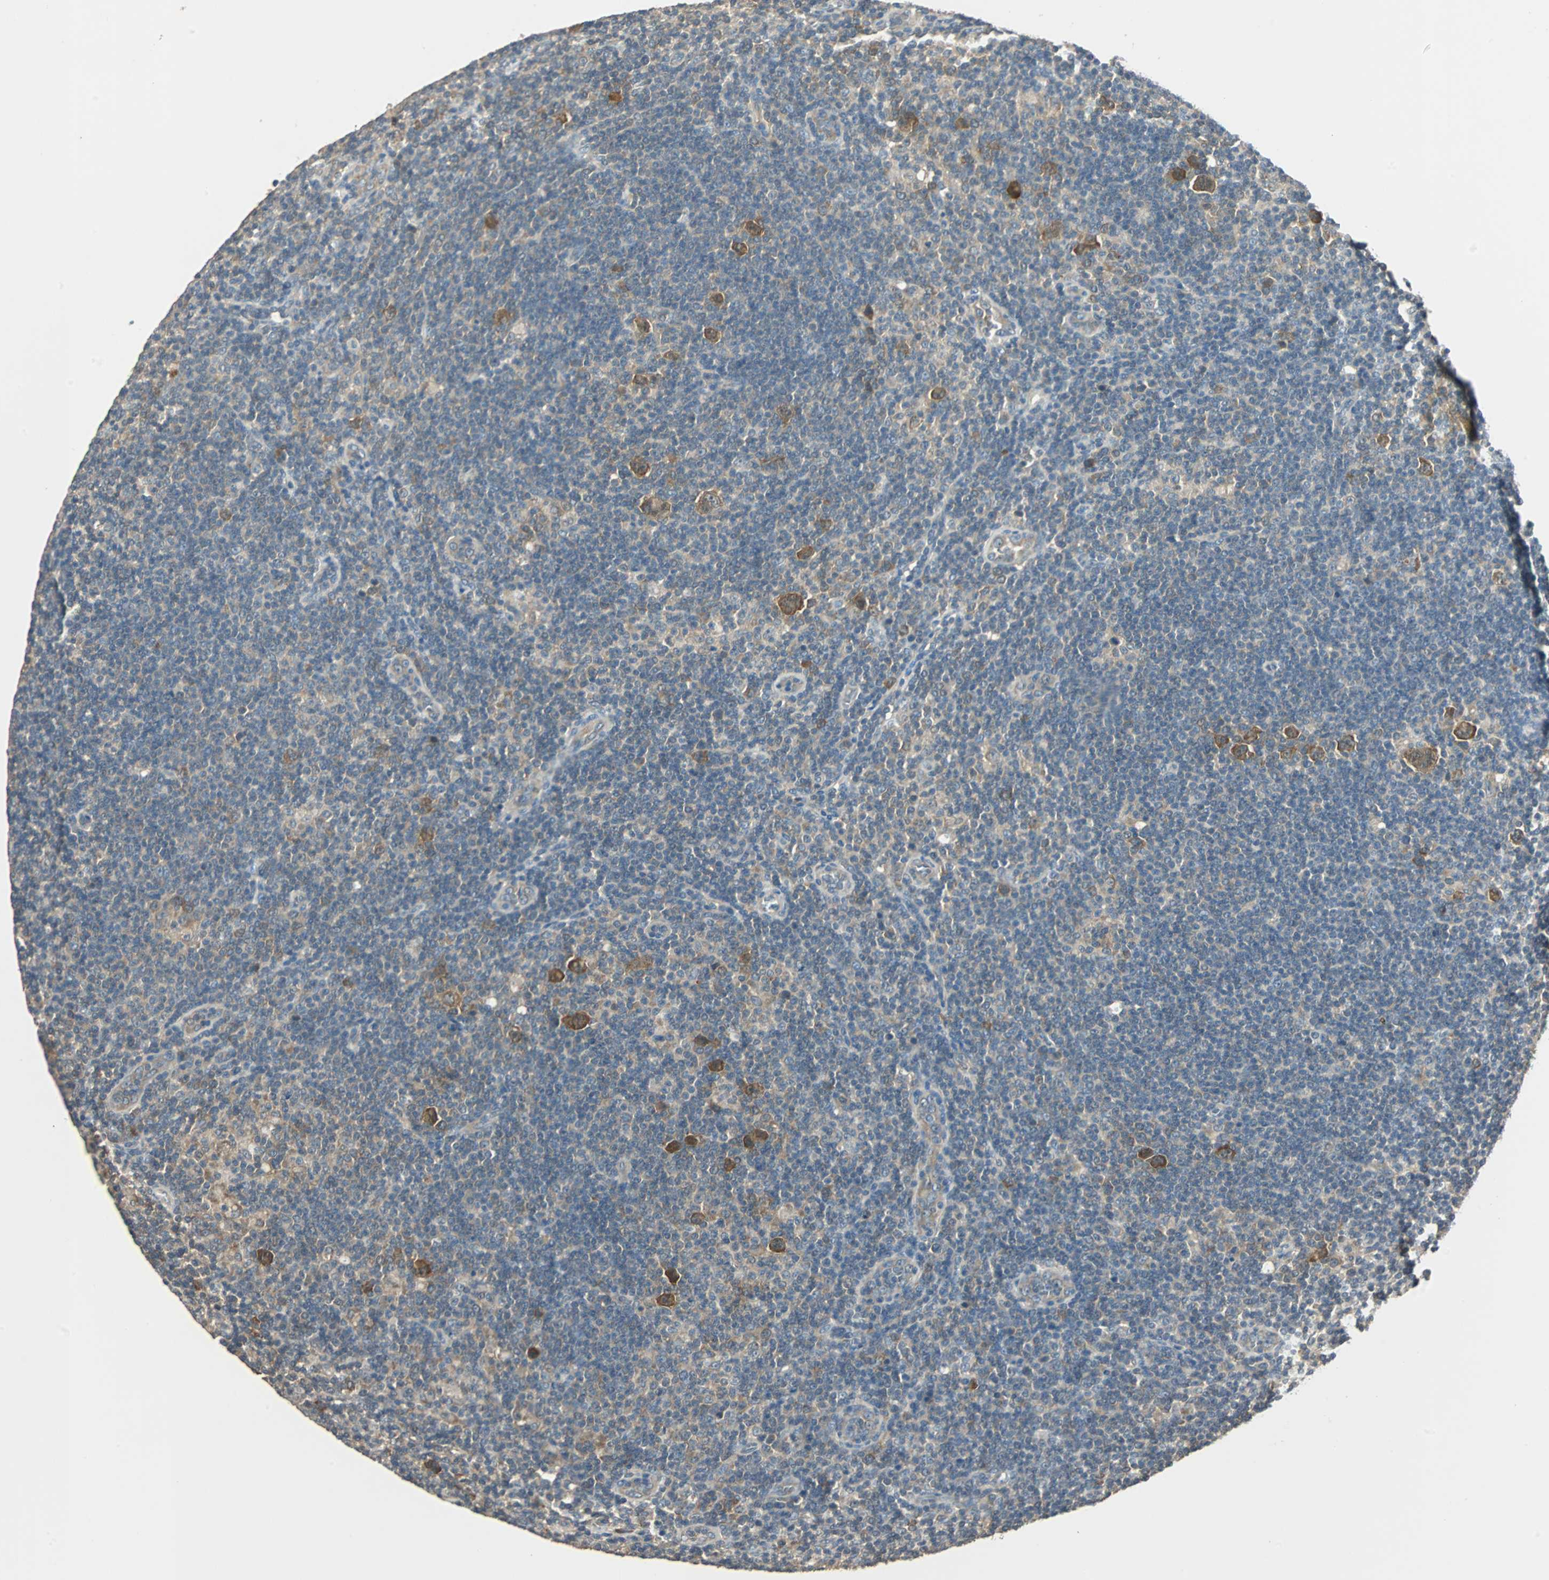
{"staining": {"intensity": "strong", "quantity": ">75%", "location": "cytoplasmic/membranous"}, "tissue": "lymphoma", "cell_type": "Tumor cells", "image_type": "cancer", "snomed": [{"axis": "morphology", "description": "Hodgkin's disease, NOS"}, {"axis": "topography", "description": "Lymph node"}], "caption": "This histopathology image demonstrates IHC staining of human Hodgkin's disease, with high strong cytoplasmic/membranous staining in about >75% of tumor cells.", "gene": "ABHD2", "patient": {"sex": "female", "age": 57}}